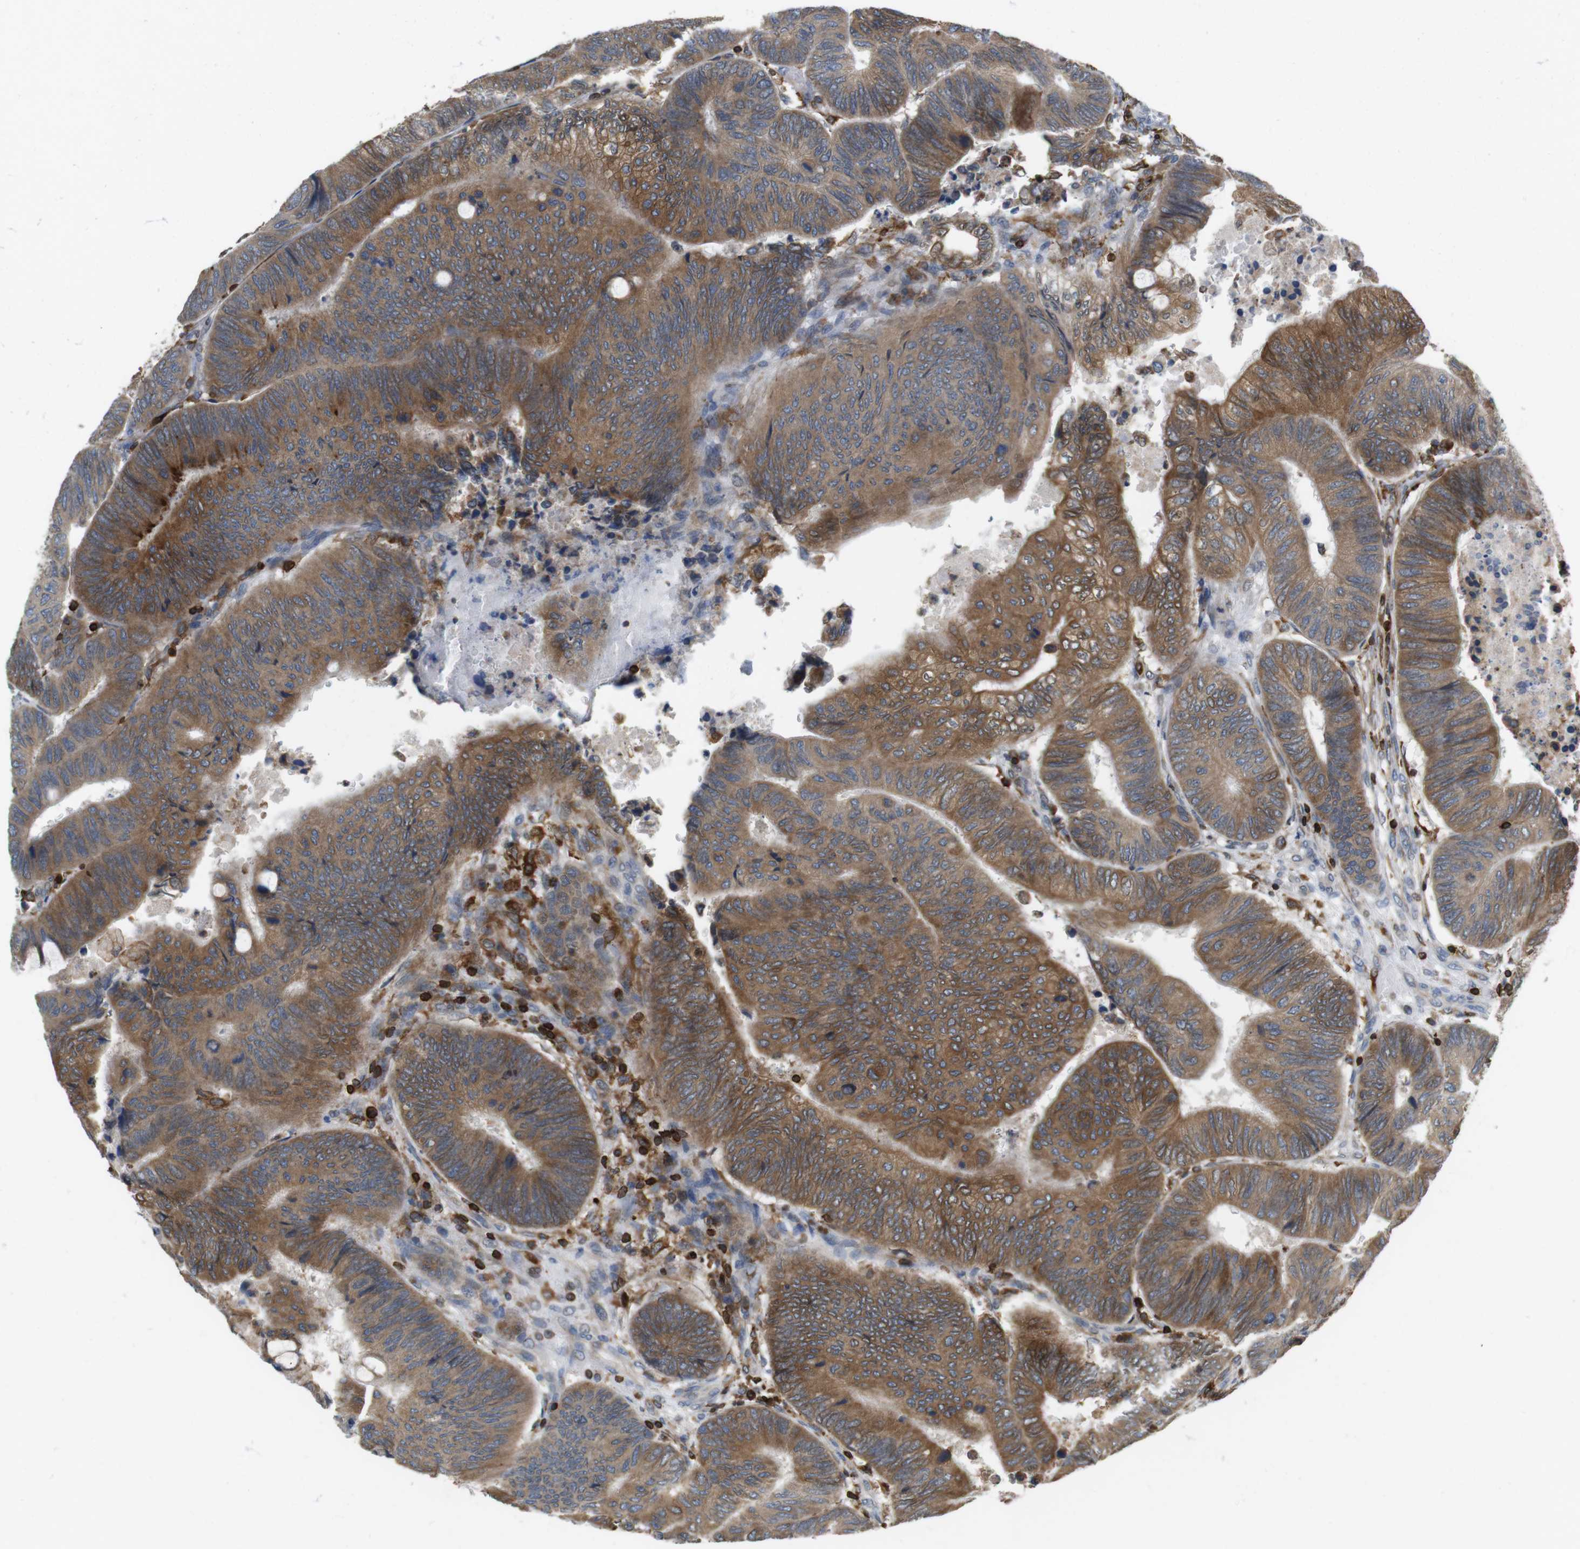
{"staining": {"intensity": "strong", "quantity": ">75%", "location": "cytoplasmic/membranous"}, "tissue": "colorectal cancer", "cell_type": "Tumor cells", "image_type": "cancer", "snomed": [{"axis": "morphology", "description": "Normal tissue, NOS"}, {"axis": "morphology", "description": "Adenocarcinoma, NOS"}, {"axis": "topography", "description": "Rectum"}, {"axis": "topography", "description": "Peripheral nerve tissue"}], "caption": "This image demonstrates immunohistochemistry (IHC) staining of human colorectal cancer (adenocarcinoma), with high strong cytoplasmic/membranous expression in approximately >75% of tumor cells.", "gene": "ARL6IP5", "patient": {"sex": "male", "age": 92}}